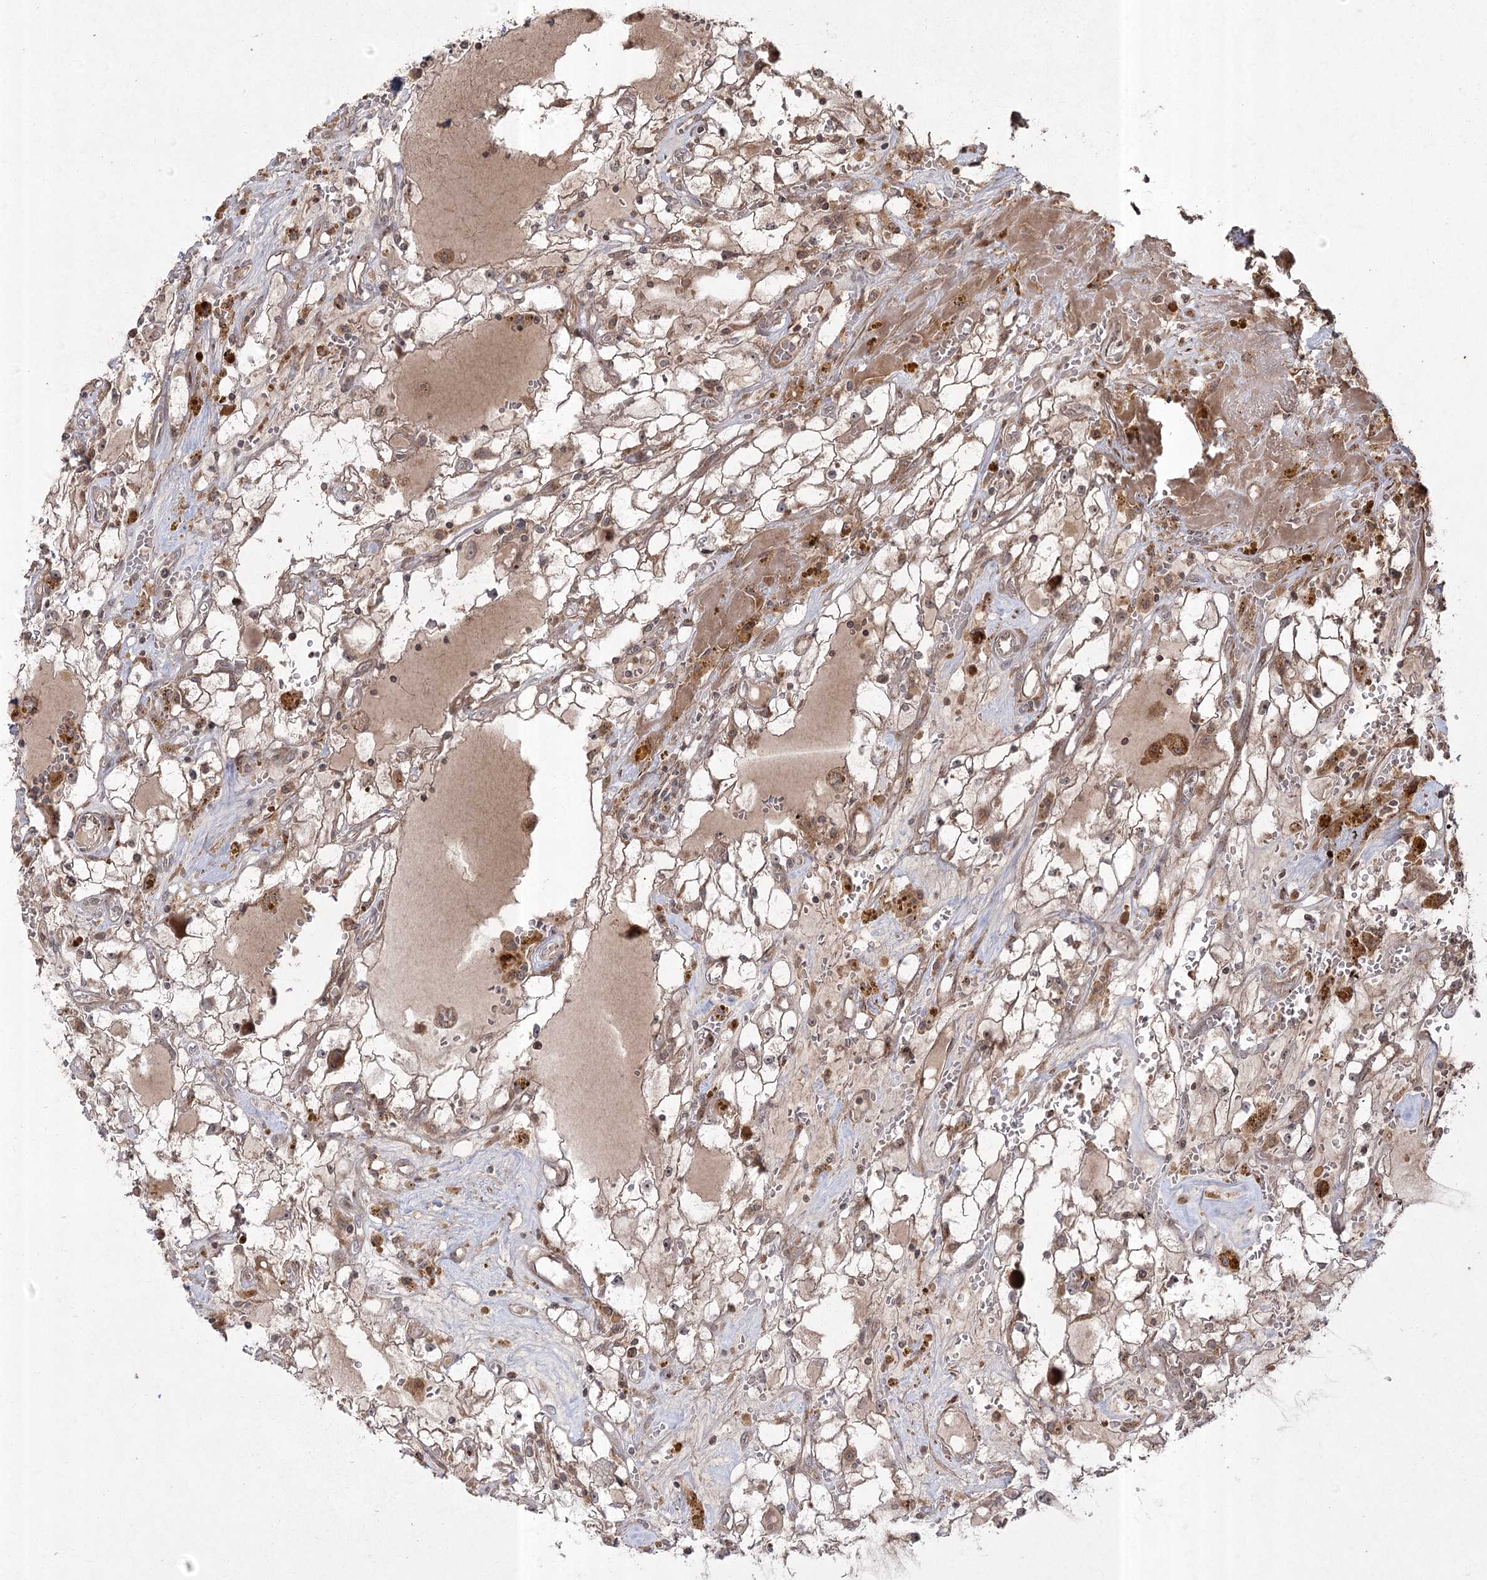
{"staining": {"intensity": "weak", "quantity": "25%-75%", "location": "cytoplasmic/membranous"}, "tissue": "renal cancer", "cell_type": "Tumor cells", "image_type": "cancer", "snomed": [{"axis": "morphology", "description": "Adenocarcinoma, NOS"}, {"axis": "topography", "description": "Kidney"}], "caption": "This is an image of immunohistochemistry staining of renal adenocarcinoma, which shows weak staining in the cytoplasmic/membranous of tumor cells.", "gene": "CPLANE1", "patient": {"sex": "male", "age": 56}}